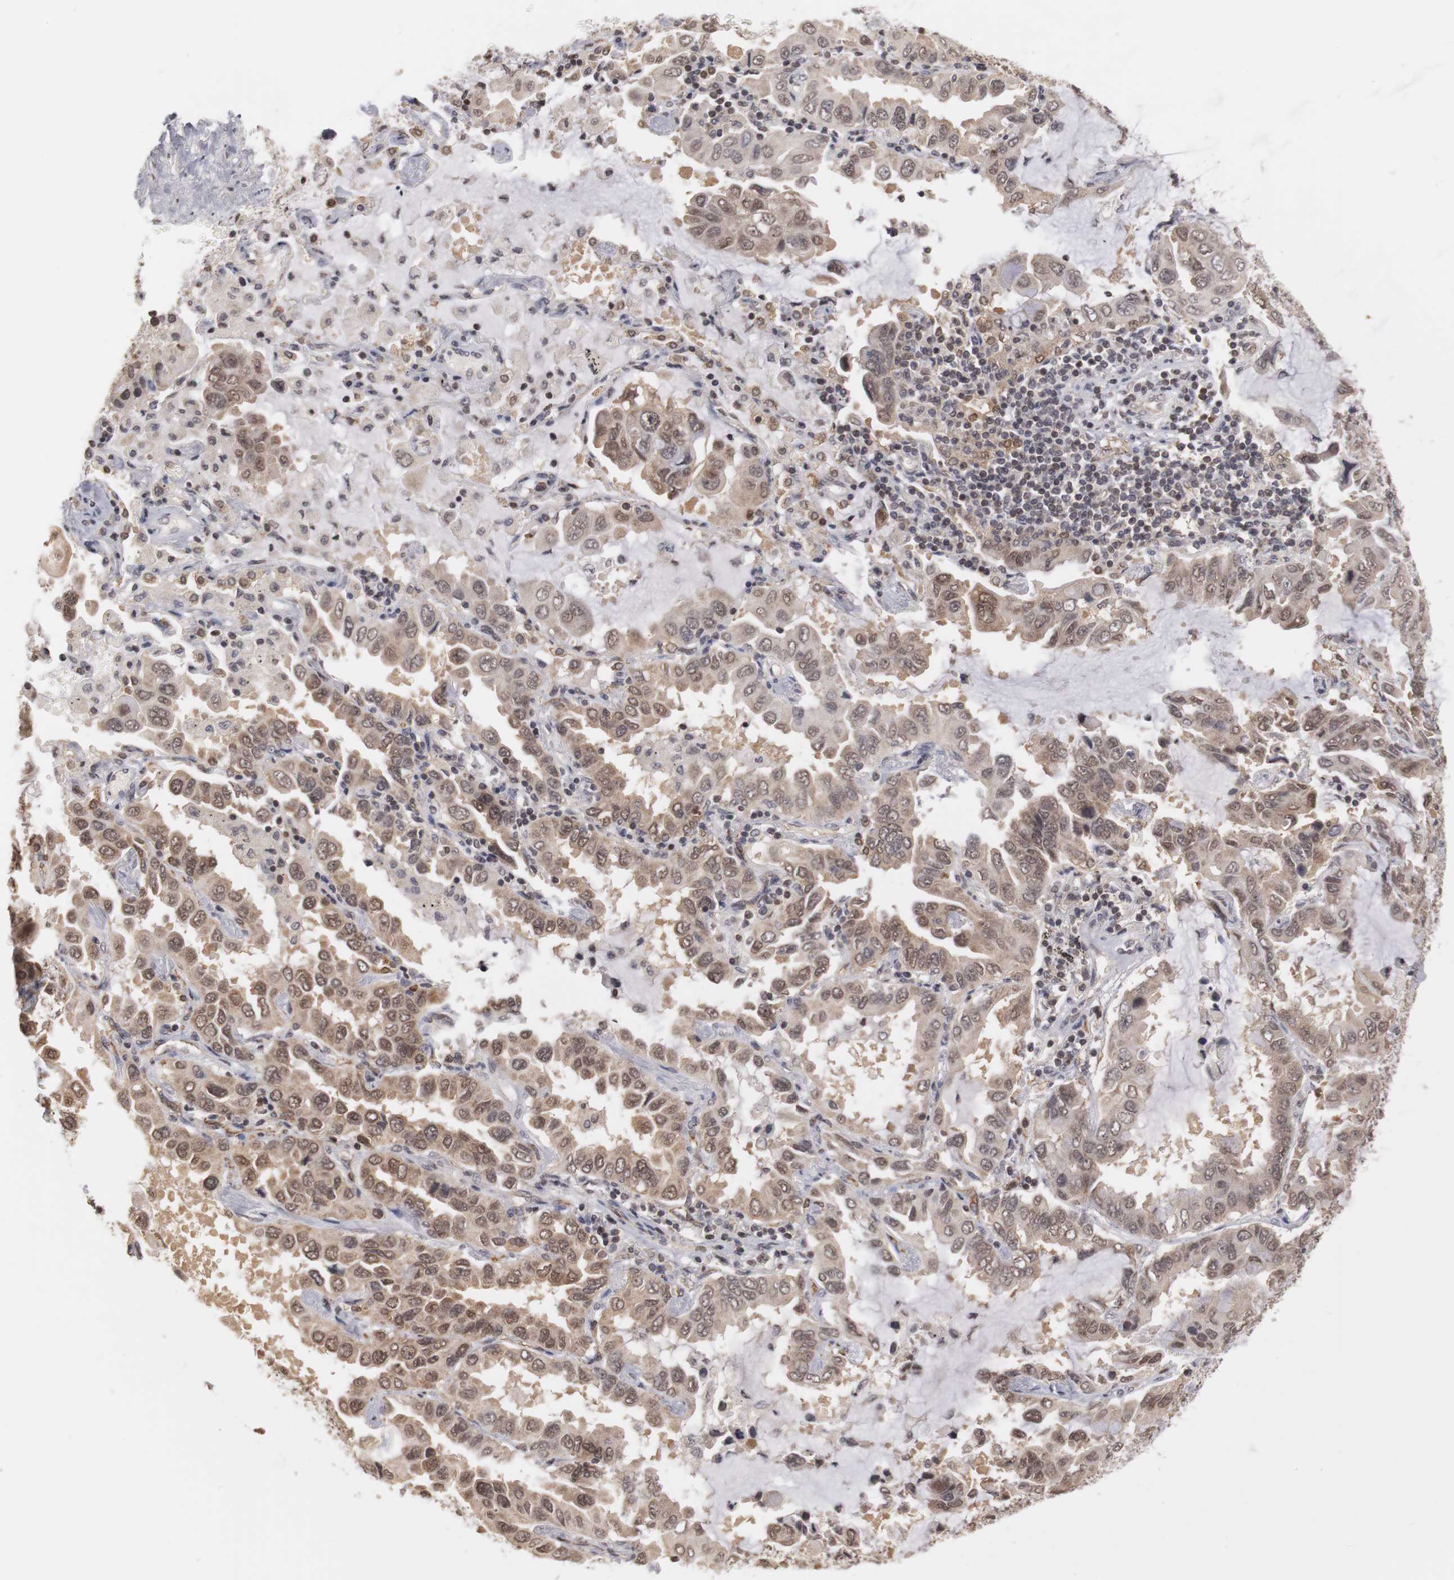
{"staining": {"intensity": "weak", "quantity": ">75%", "location": "cytoplasmic/membranous,nuclear"}, "tissue": "lung cancer", "cell_type": "Tumor cells", "image_type": "cancer", "snomed": [{"axis": "morphology", "description": "Adenocarcinoma, NOS"}, {"axis": "topography", "description": "Lung"}], "caption": "About >75% of tumor cells in lung adenocarcinoma display weak cytoplasmic/membranous and nuclear protein positivity as visualized by brown immunohistochemical staining.", "gene": "PLEKHA1", "patient": {"sex": "male", "age": 64}}